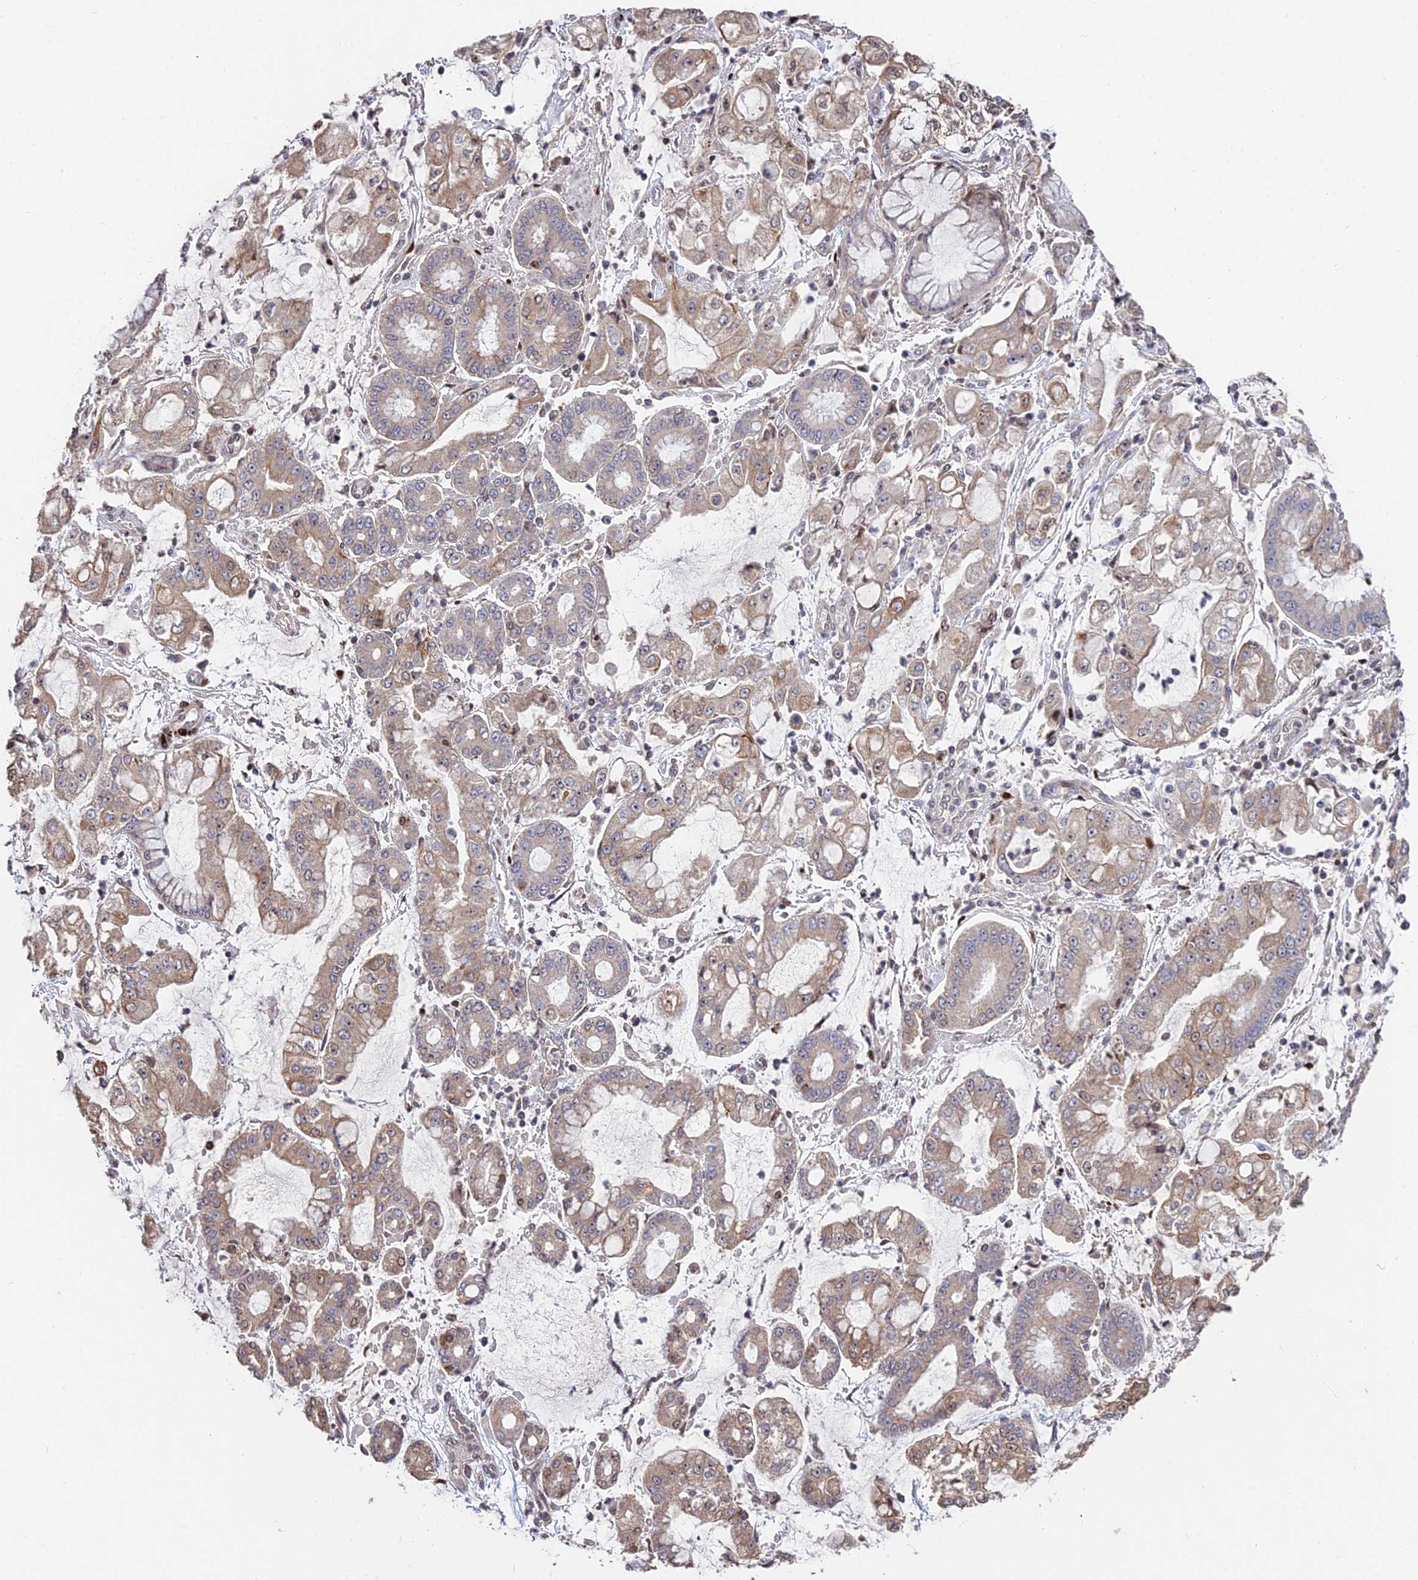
{"staining": {"intensity": "moderate", "quantity": ">75%", "location": "cytoplasmic/membranous"}, "tissue": "stomach cancer", "cell_type": "Tumor cells", "image_type": "cancer", "snomed": [{"axis": "morphology", "description": "Adenocarcinoma, NOS"}, {"axis": "topography", "description": "Stomach"}], "caption": "Adenocarcinoma (stomach) tissue exhibits moderate cytoplasmic/membranous staining in about >75% of tumor cells", "gene": "RBMS2", "patient": {"sex": "male", "age": 76}}